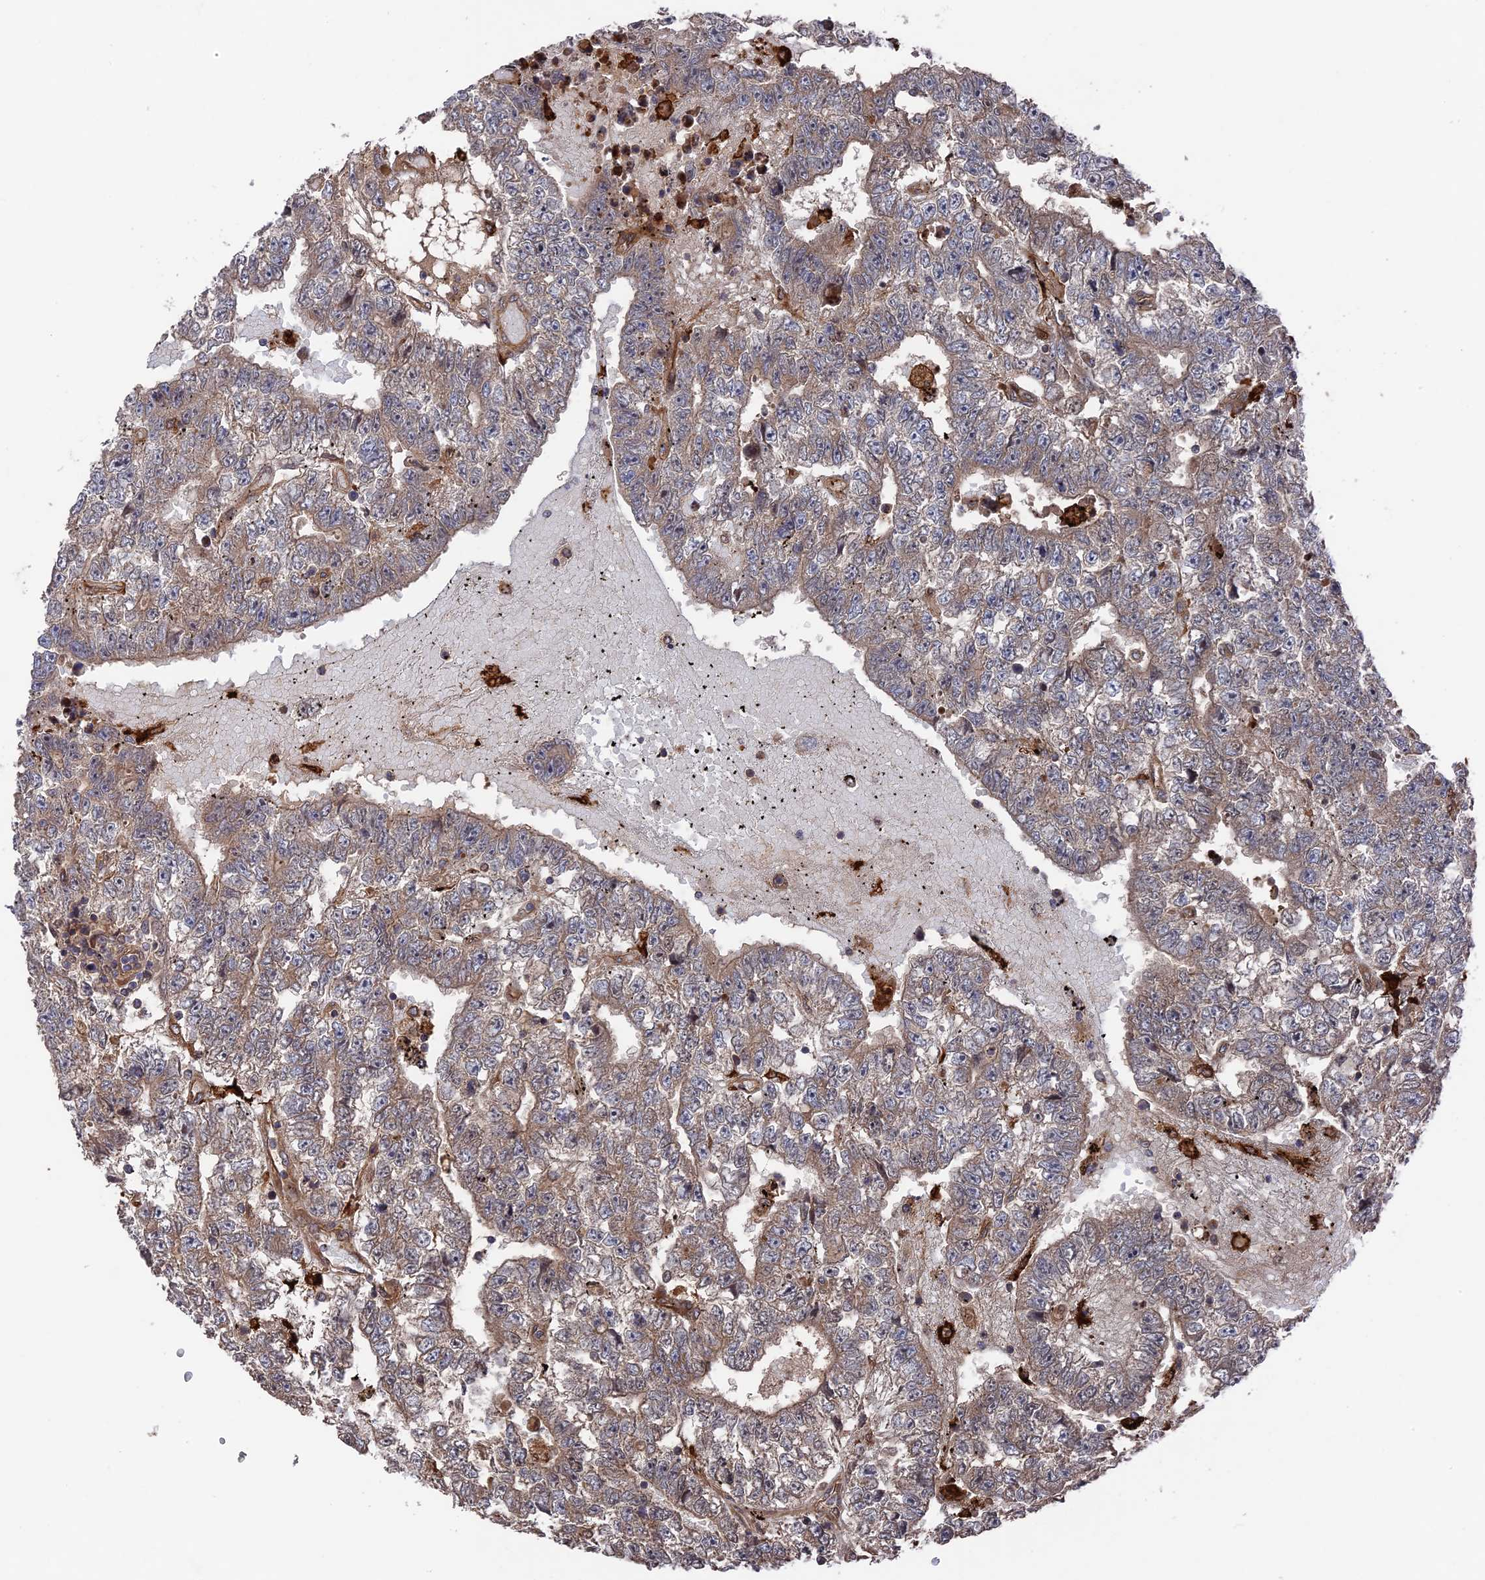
{"staining": {"intensity": "weak", "quantity": ">75%", "location": "cytoplasmic/membranous"}, "tissue": "testis cancer", "cell_type": "Tumor cells", "image_type": "cancer", "snomed": [{"axis": "morphology", "description": "Carcinoma, Embryonal, NOS"}, {"axis": "topography", "description": "Testis"}], "caption": "Protein expression by IHC exhibits weak cytoplasmic/membranous positivity in approximately >75% of tumor cells in testis embryonal carcinoma. Nuclei are stained in blue.", "gene": "DEF8", "patient": {"sex": "male", "age": 25}}